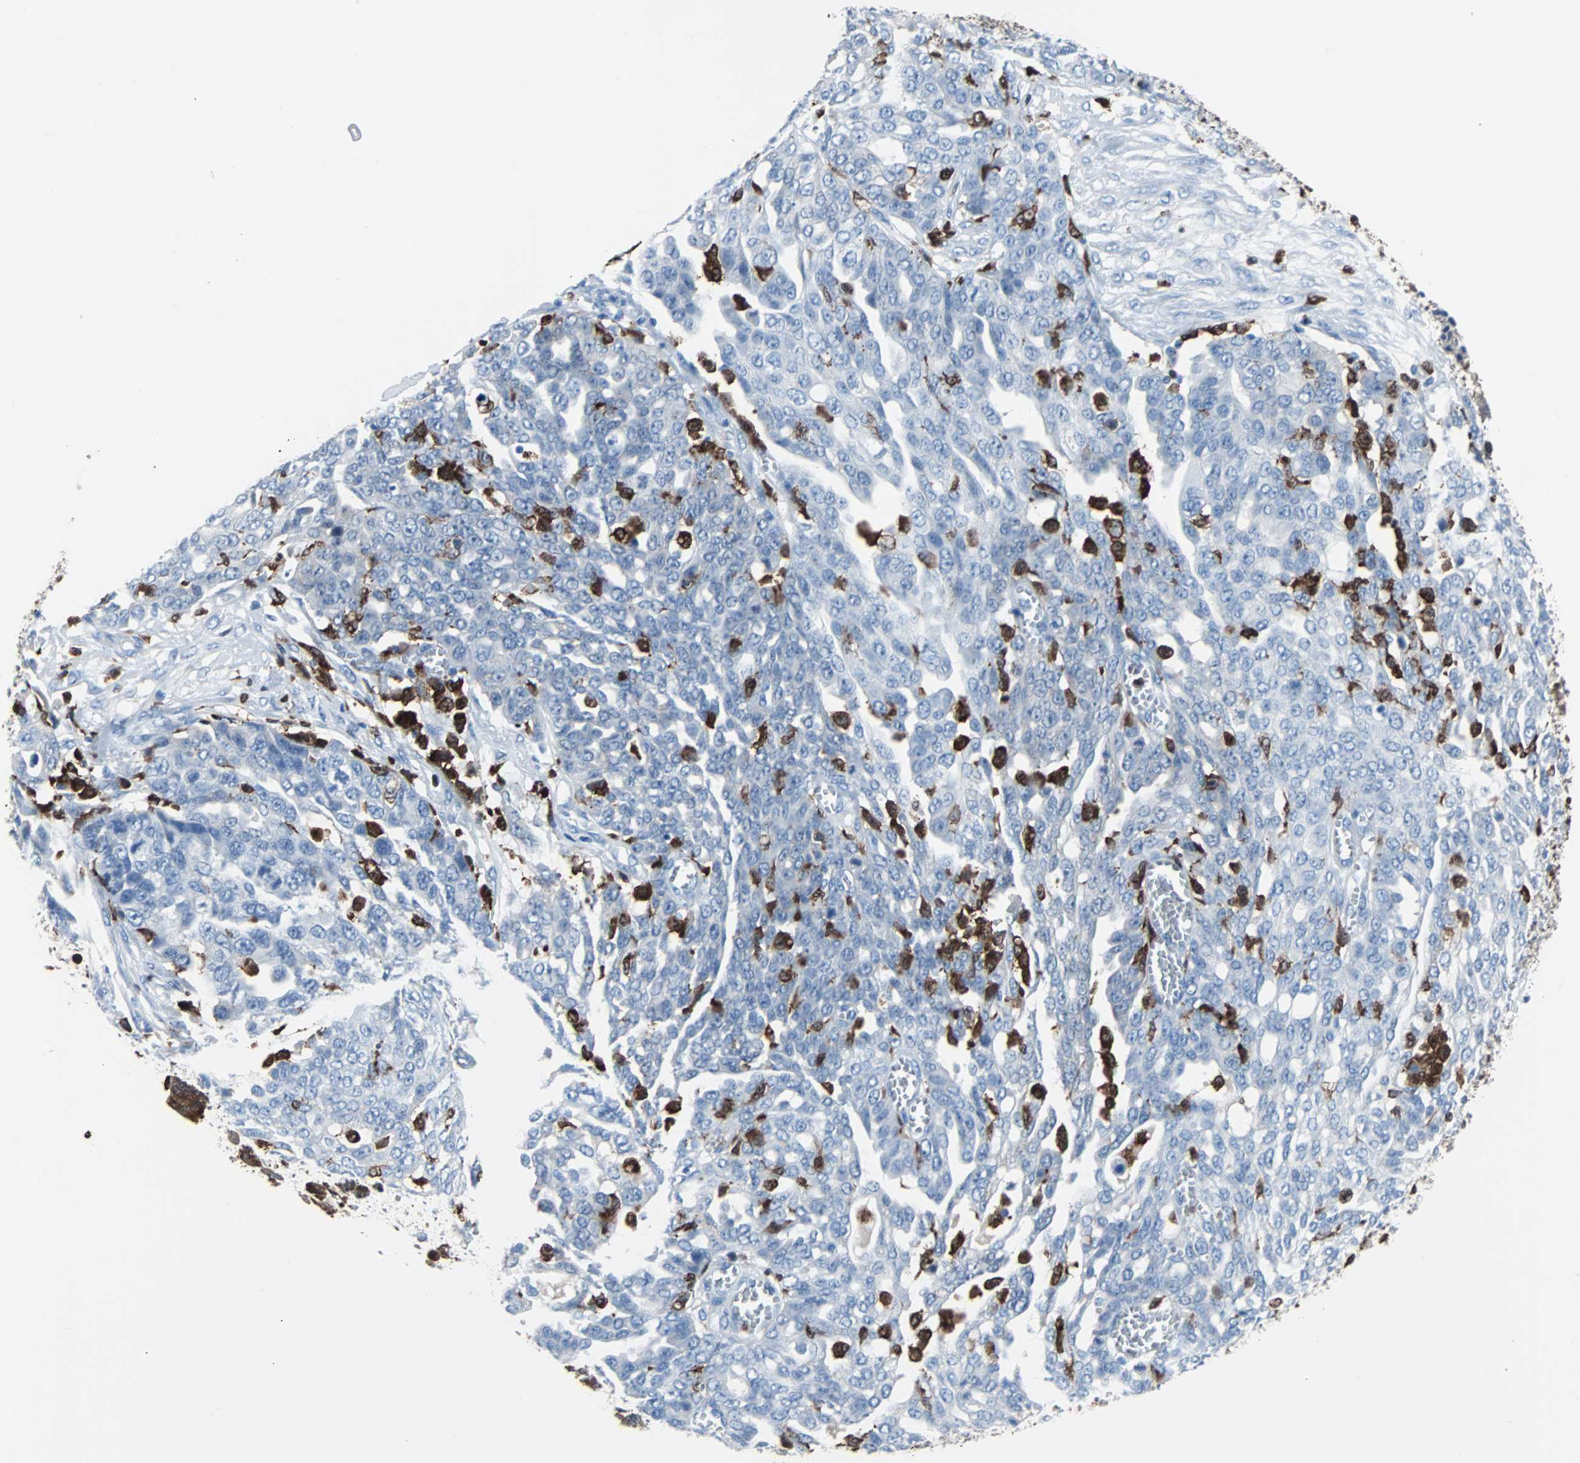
{"staining": {"intensity": "negative", "quantity": "none", "location": "none"}, "tissue": "ovarian cancer", "cell_type": "Tumor cells", "image_type": "cancer", "snomed": [{"axis": "morphology", "description": "Cystadenocarcinoma, serous, NOS"}, {"axis": "topography", "description": "Soft tissue"}, {"axis": "topography", "description": "Ovary"}], "caption": "Ovarian serous cystadenocarcinoma was stained to show a protein in brown. There is no significant expression in tumor cells.", "gene": "SYK", "patient": {"sex": "female", "age": 57}}